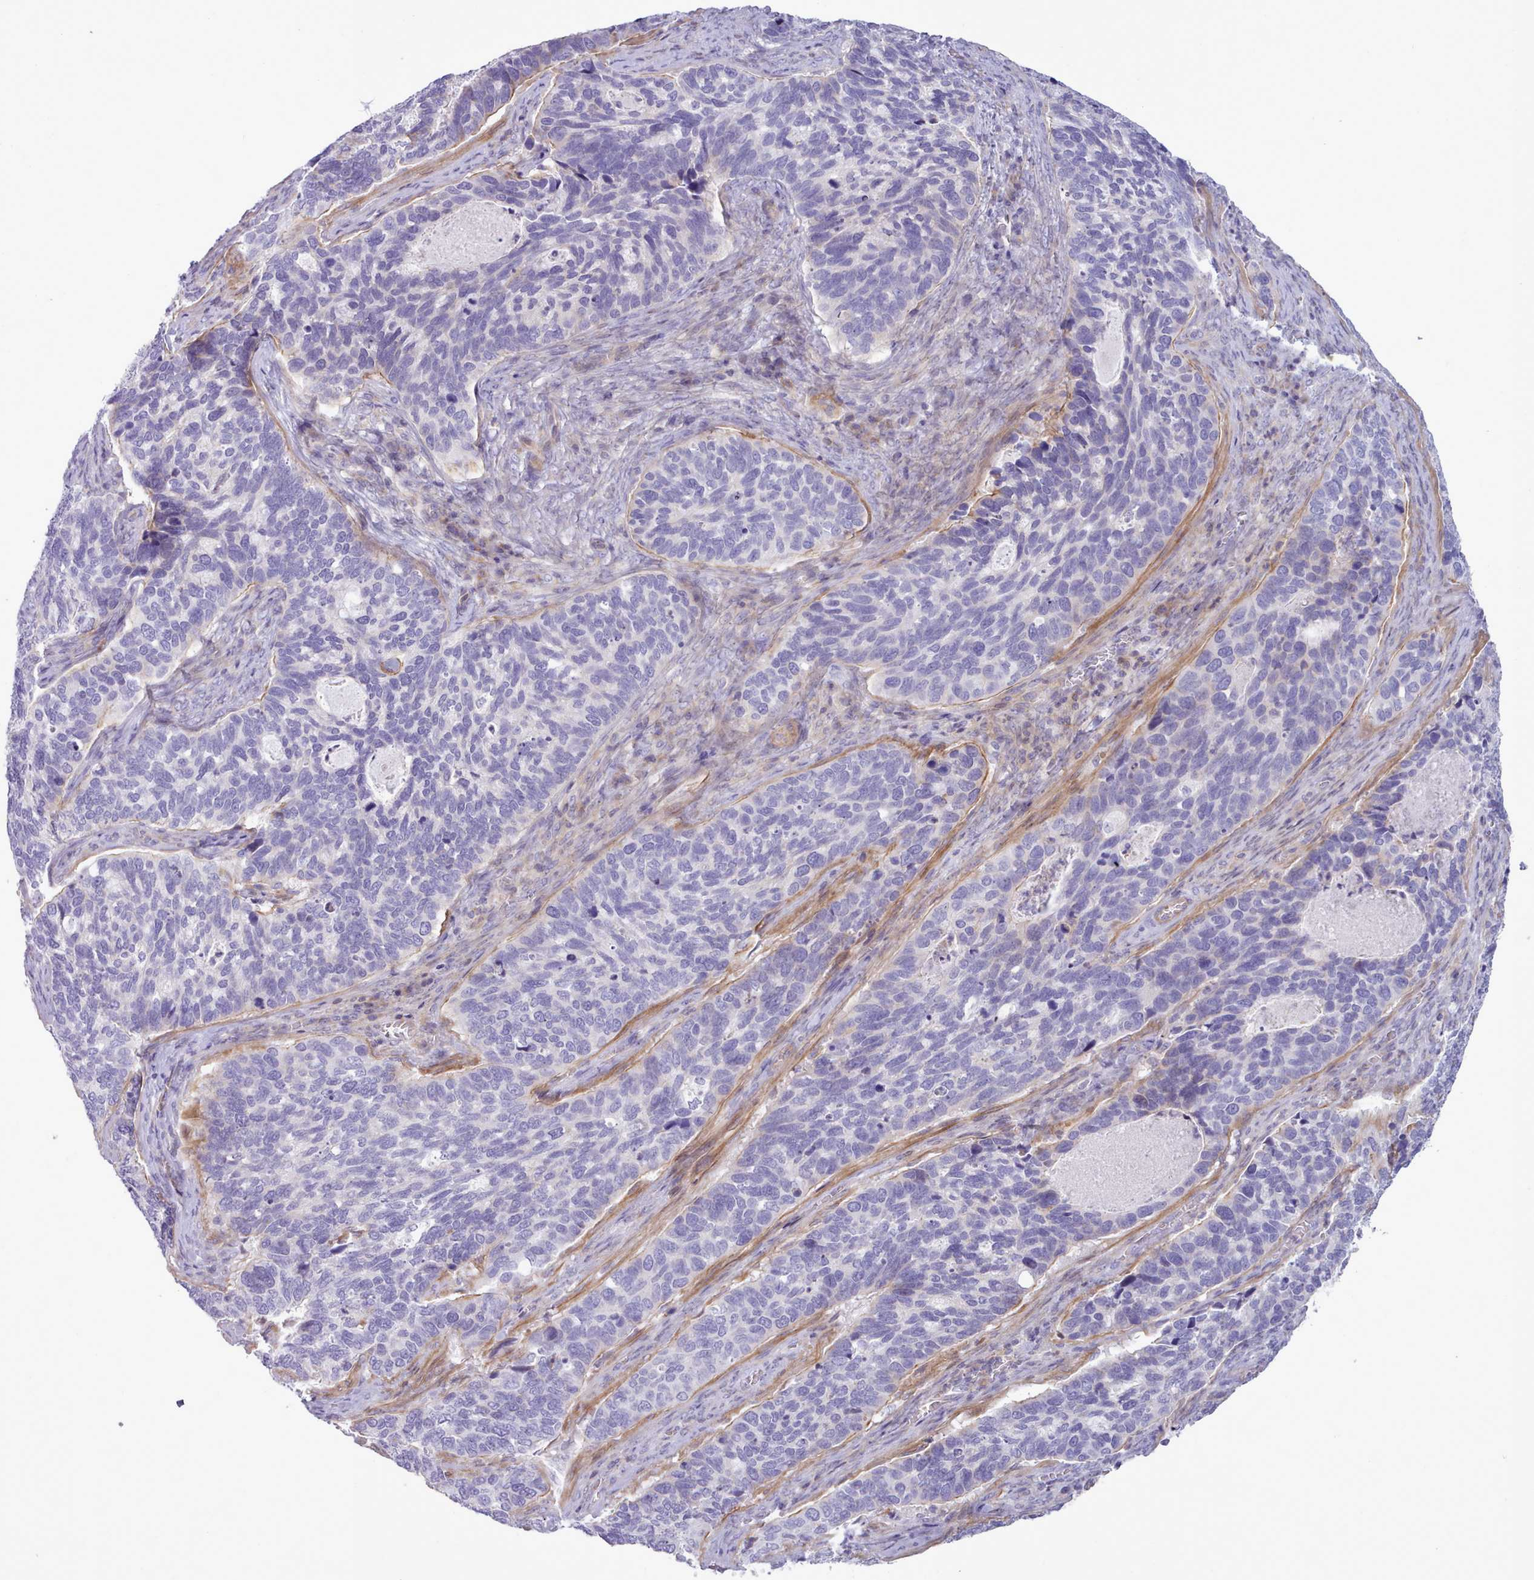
{"staining": {"intensity": "negative", "quantity": "none", "location": "none"}, "tissue": "cervical cancer", "cell_type": "Tumor cells", "image_type": "cancer", "snomed": [{"axis": "morphology", "description": "Squamous cell carcinoma, NOS"}, {"axis": "topography", "description": "Cervix"}], "caption": "This is a histopathology image of immunohistochemistry staining of squamous cell carcinoma (cervical), which shows no positivity in tumor cells.", "gene": "TENT4B", "patient": {"sex": "female", "age": 38}}